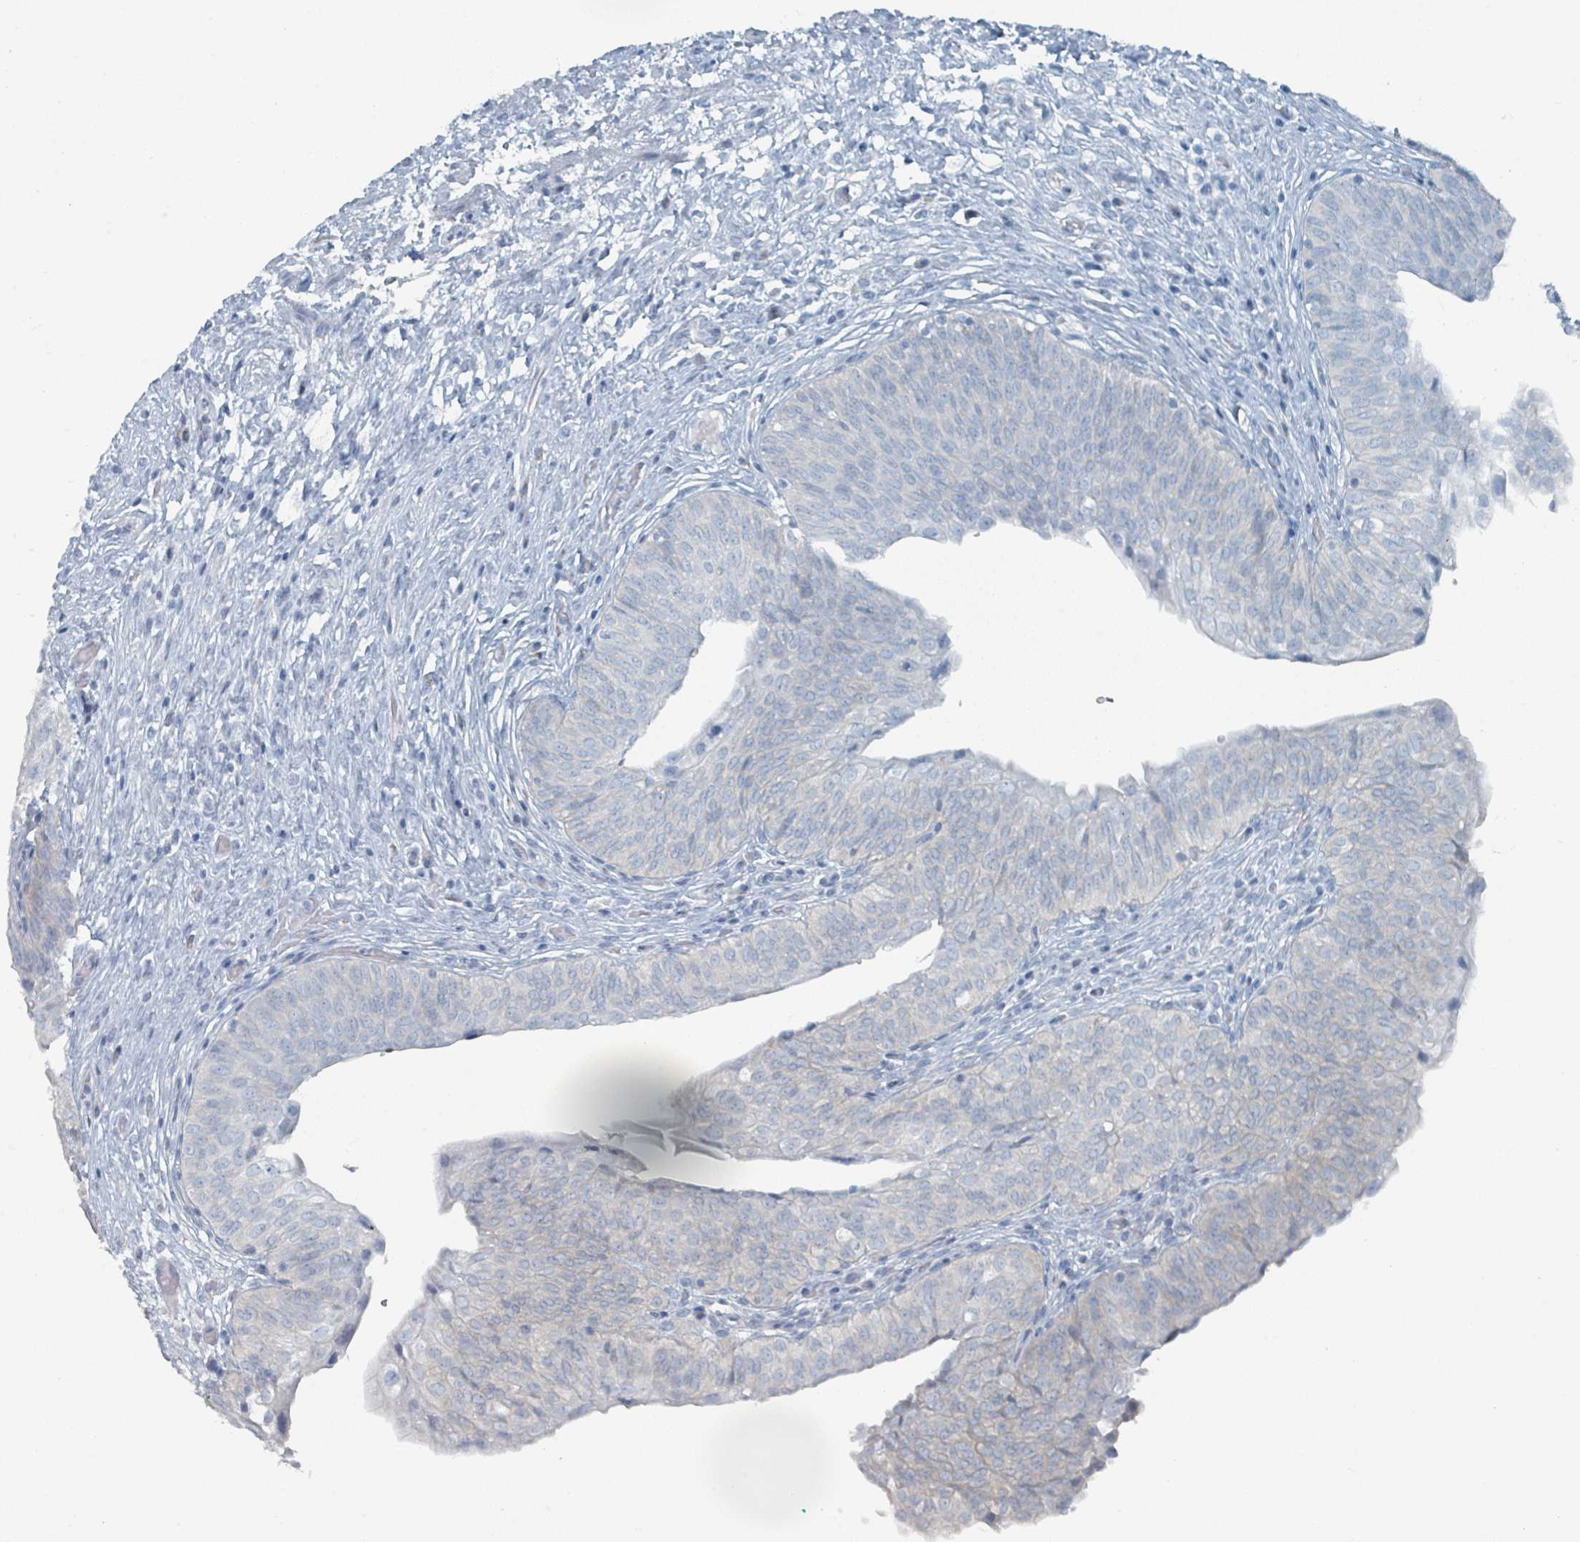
{"staining": {"intensity": "negative", "quantity": "none", "location": "none"}, "tissue": "urinary bladder", "cell_type": "Urothelial cells", "image_type": "normal", "snomed": [{"axis": "morphology", "description": "Normal tissue, NOS"}, {"axis": "topography", "description": "Urinary bladder"}], "caption": "The image reveals no staining of urothelial cells in unremarkable urinary bladder.", "gene": "GAMT", "patient": {"sex": "male", "age": 55}}